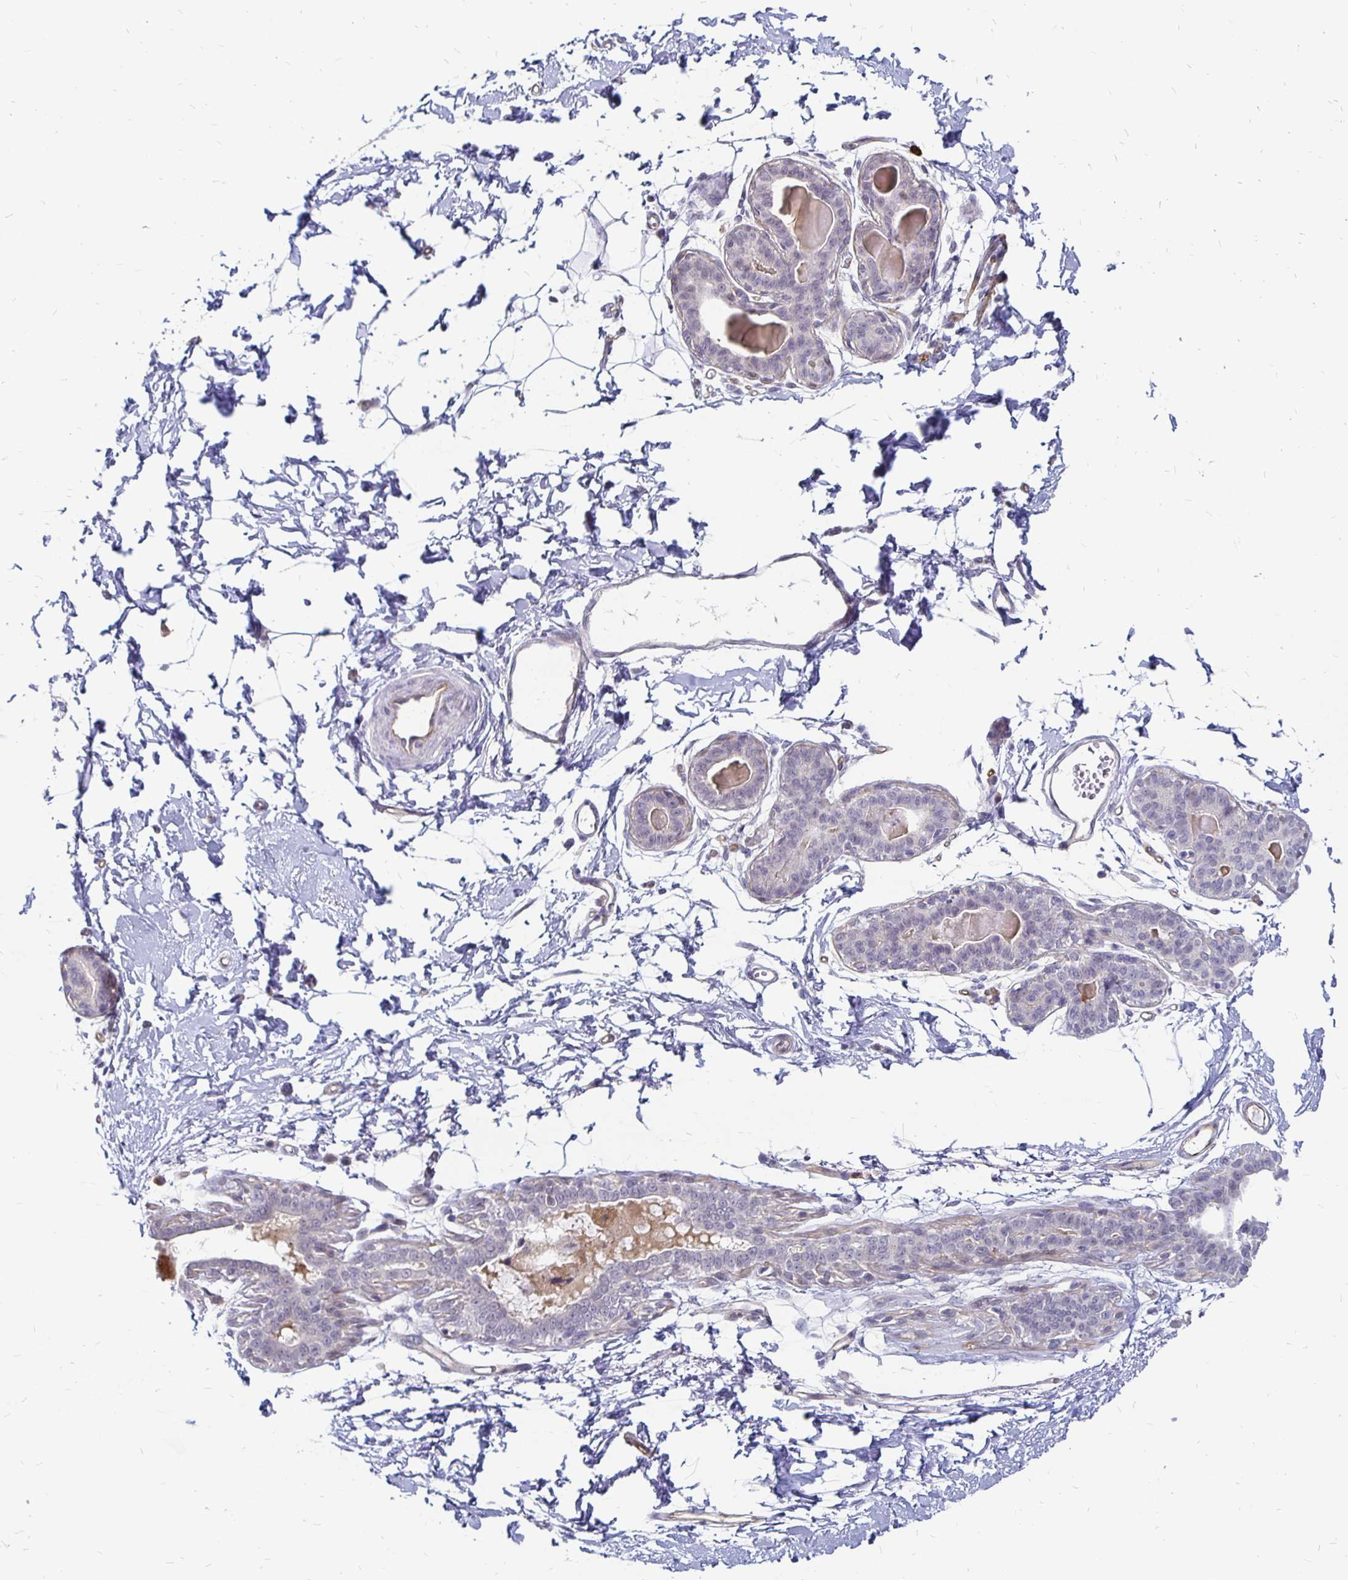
{"staining": {"intensity": "negative", "quantity": "none", "location": "none"}, "tissue": "breast", "cell_type": "Adipocytes", "image_type": "normal", "snomed": [{"axis": "morphology", "description": "Normal tissue, NOS"}, {"axis": "topography", "description": "Breast"}], "caption": "Immunohistochemical staining of benign human breast displays no significant positivity in adipocytes.", "gene": "CCDC85A", "patient": {"sex": "female", "age": 45}}